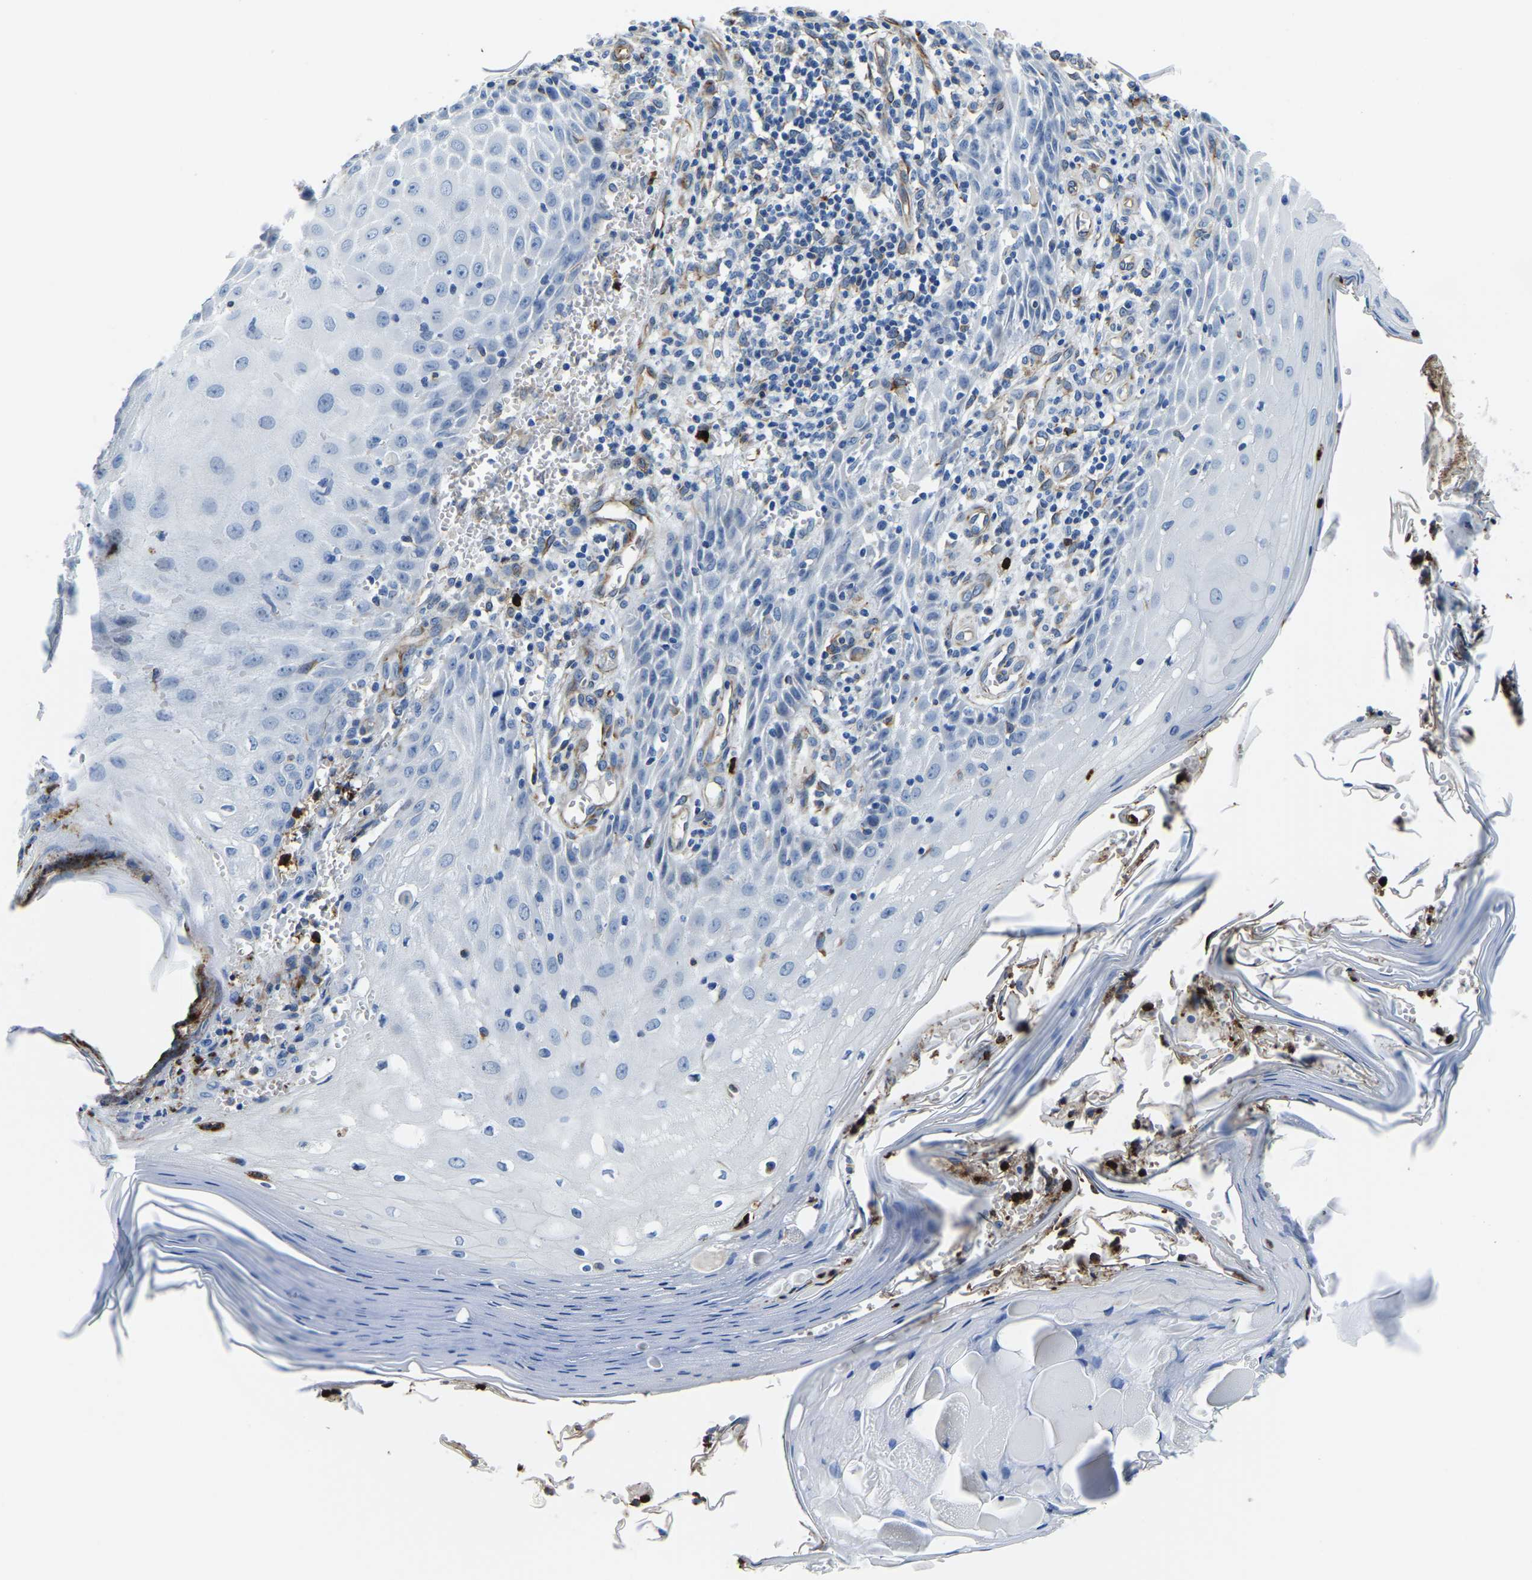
{"staining": {"intensity": "negative", "quantity": "none", "location": "none"}, "tissue": "skin cancer", "cell_type": "Tumor cells", "image_type": "cancer", "snomed": [{"axis": "morphology", "description": "Squamous cell carcinoma, NOS"}, {"axis": "topography", "description": "Skin"}], "caption": "DAB immunohistochemical staining of squamous cell carcinoma (skin) exhibits no significant expression in tumor cells. (DAB (3,3'-diaminobenzidine) immunohistochemistry (IHC), high magnification).", "gene": "MS4A3", "patient": {"sex": "female", "age": 73}}